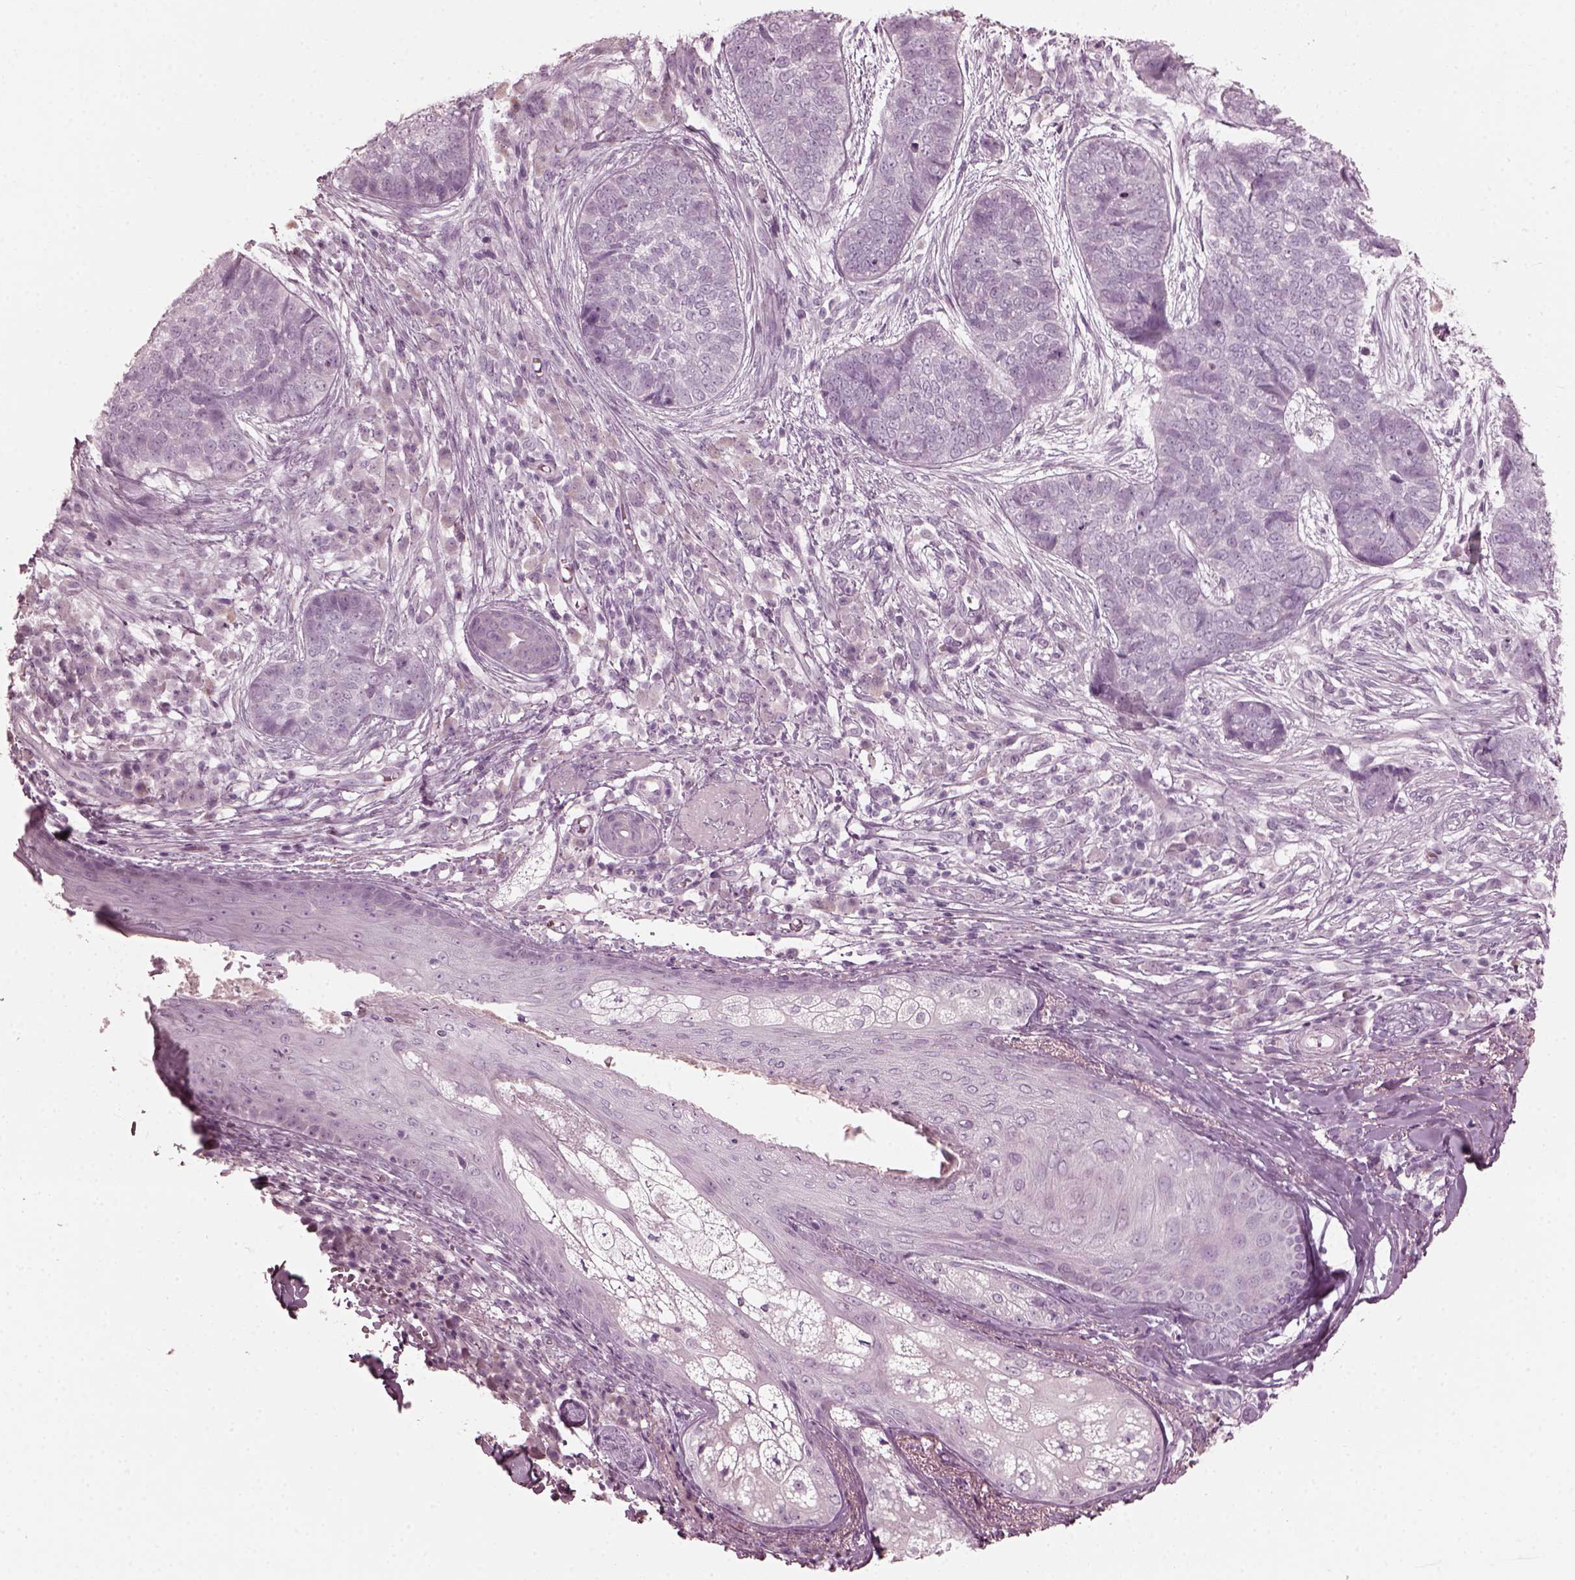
{"staining": {"intensity": "negative", "quantity": "none", "location": "none"}, "tissue": "skin cancer", "cell_type": "Tumor cells", "image_type": "cancer", "snomed": [{"axis": "morphology", "description": "Basal cell carcinoma"}, {"axis": "topography", "description": "Skin"}], "caption": "IHC photomicrograph of neoplastic tissue: skin cancer (basal cell carcinoma) stained with DAB displays no significant protein expression in tumor cells.", "gene": "SAXO2", "patient": {"sex": "female", "age": 69}}